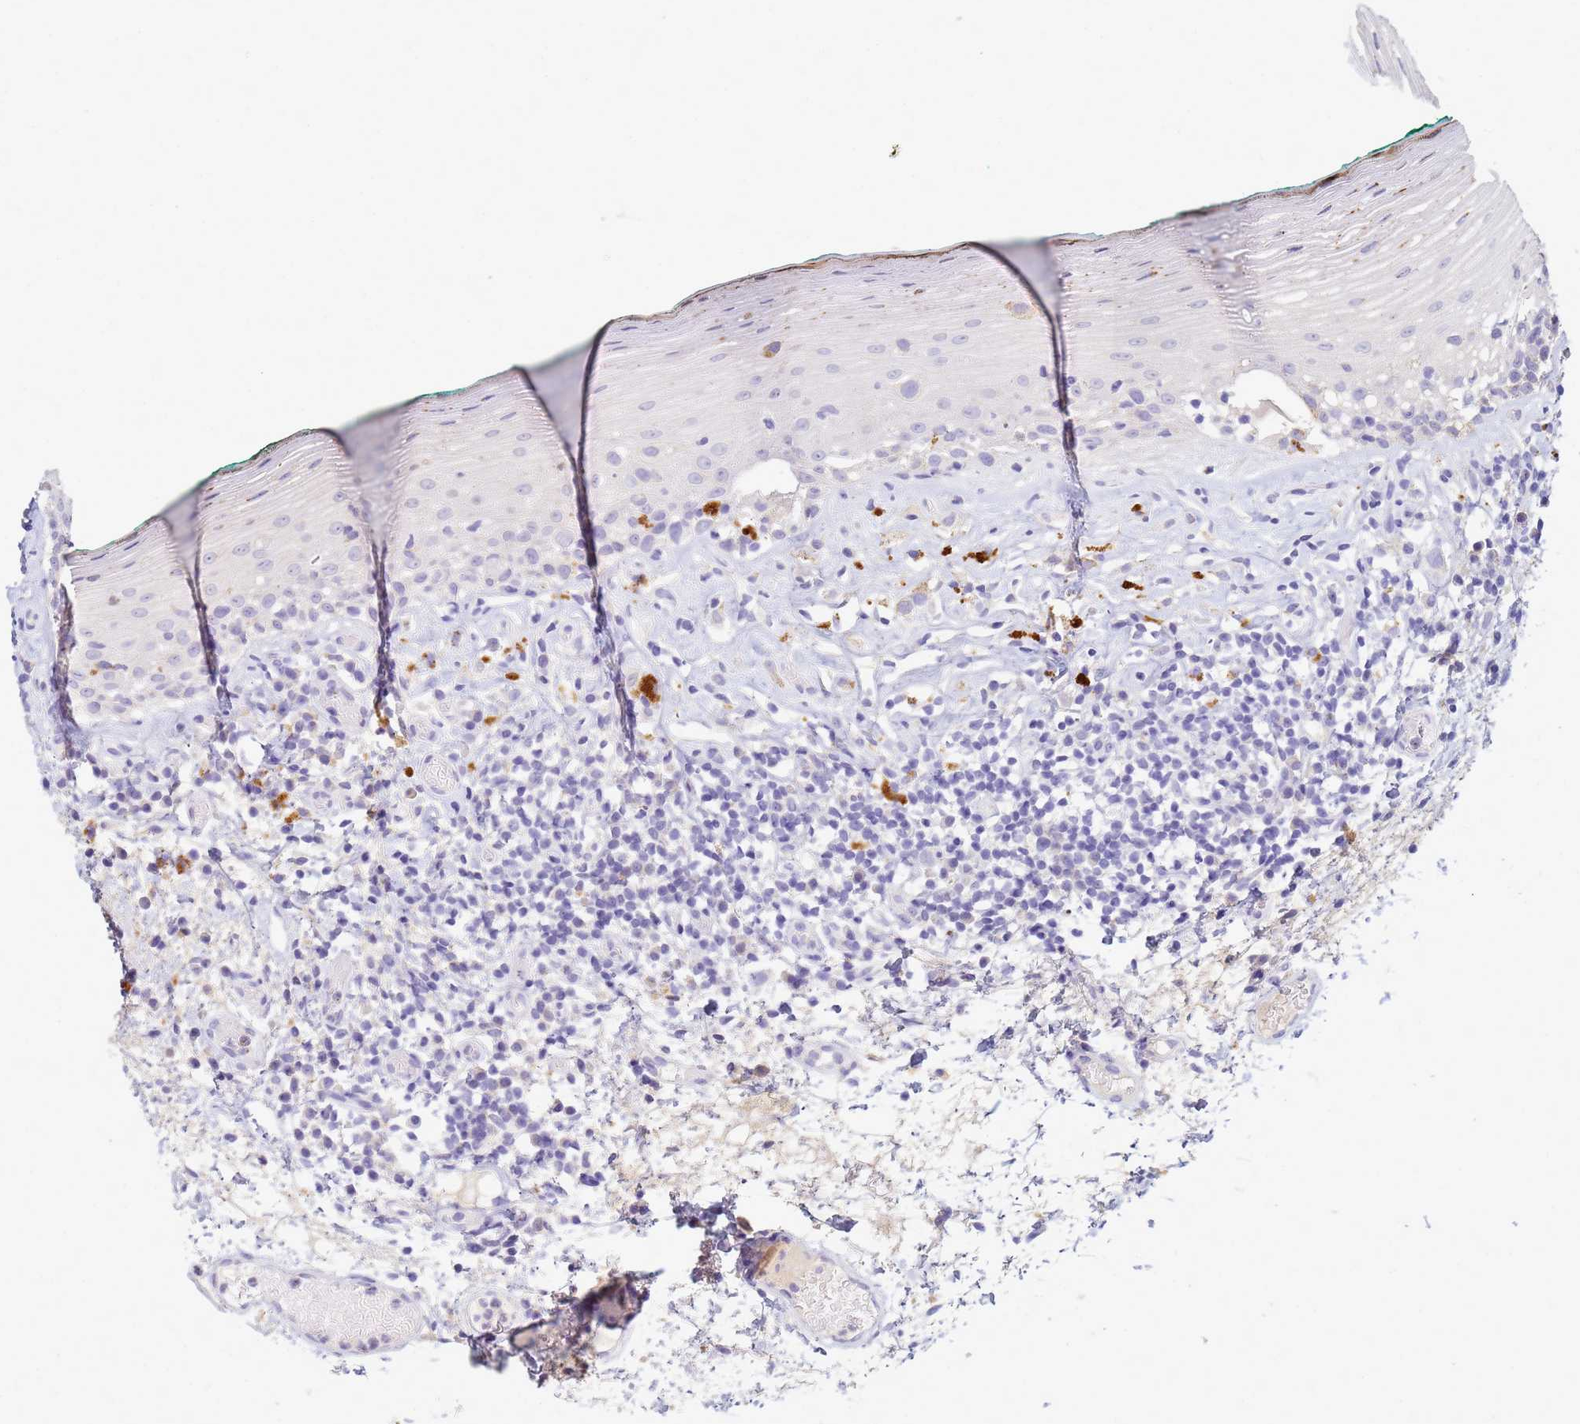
{"staining": {"intensity": "negative", "quantity": "none", "location": "none"}, "tissue": "oral mucosa", "cell_type": "Squamous epithelial cells", "image_type": "normal", "snomed": [{"axis": "morphology", "description": "Normal tissue, NOS"}, {"axis": "topography", "description": "Oral tissue"}], "caption": "High power microscopy photomicrograph of an IHC image of benign oral mucosa, revealing no significant staining in squamous epithelial cells.", "gene": "B3GNT8", "patient": {"sex": "female", "age": 83}}